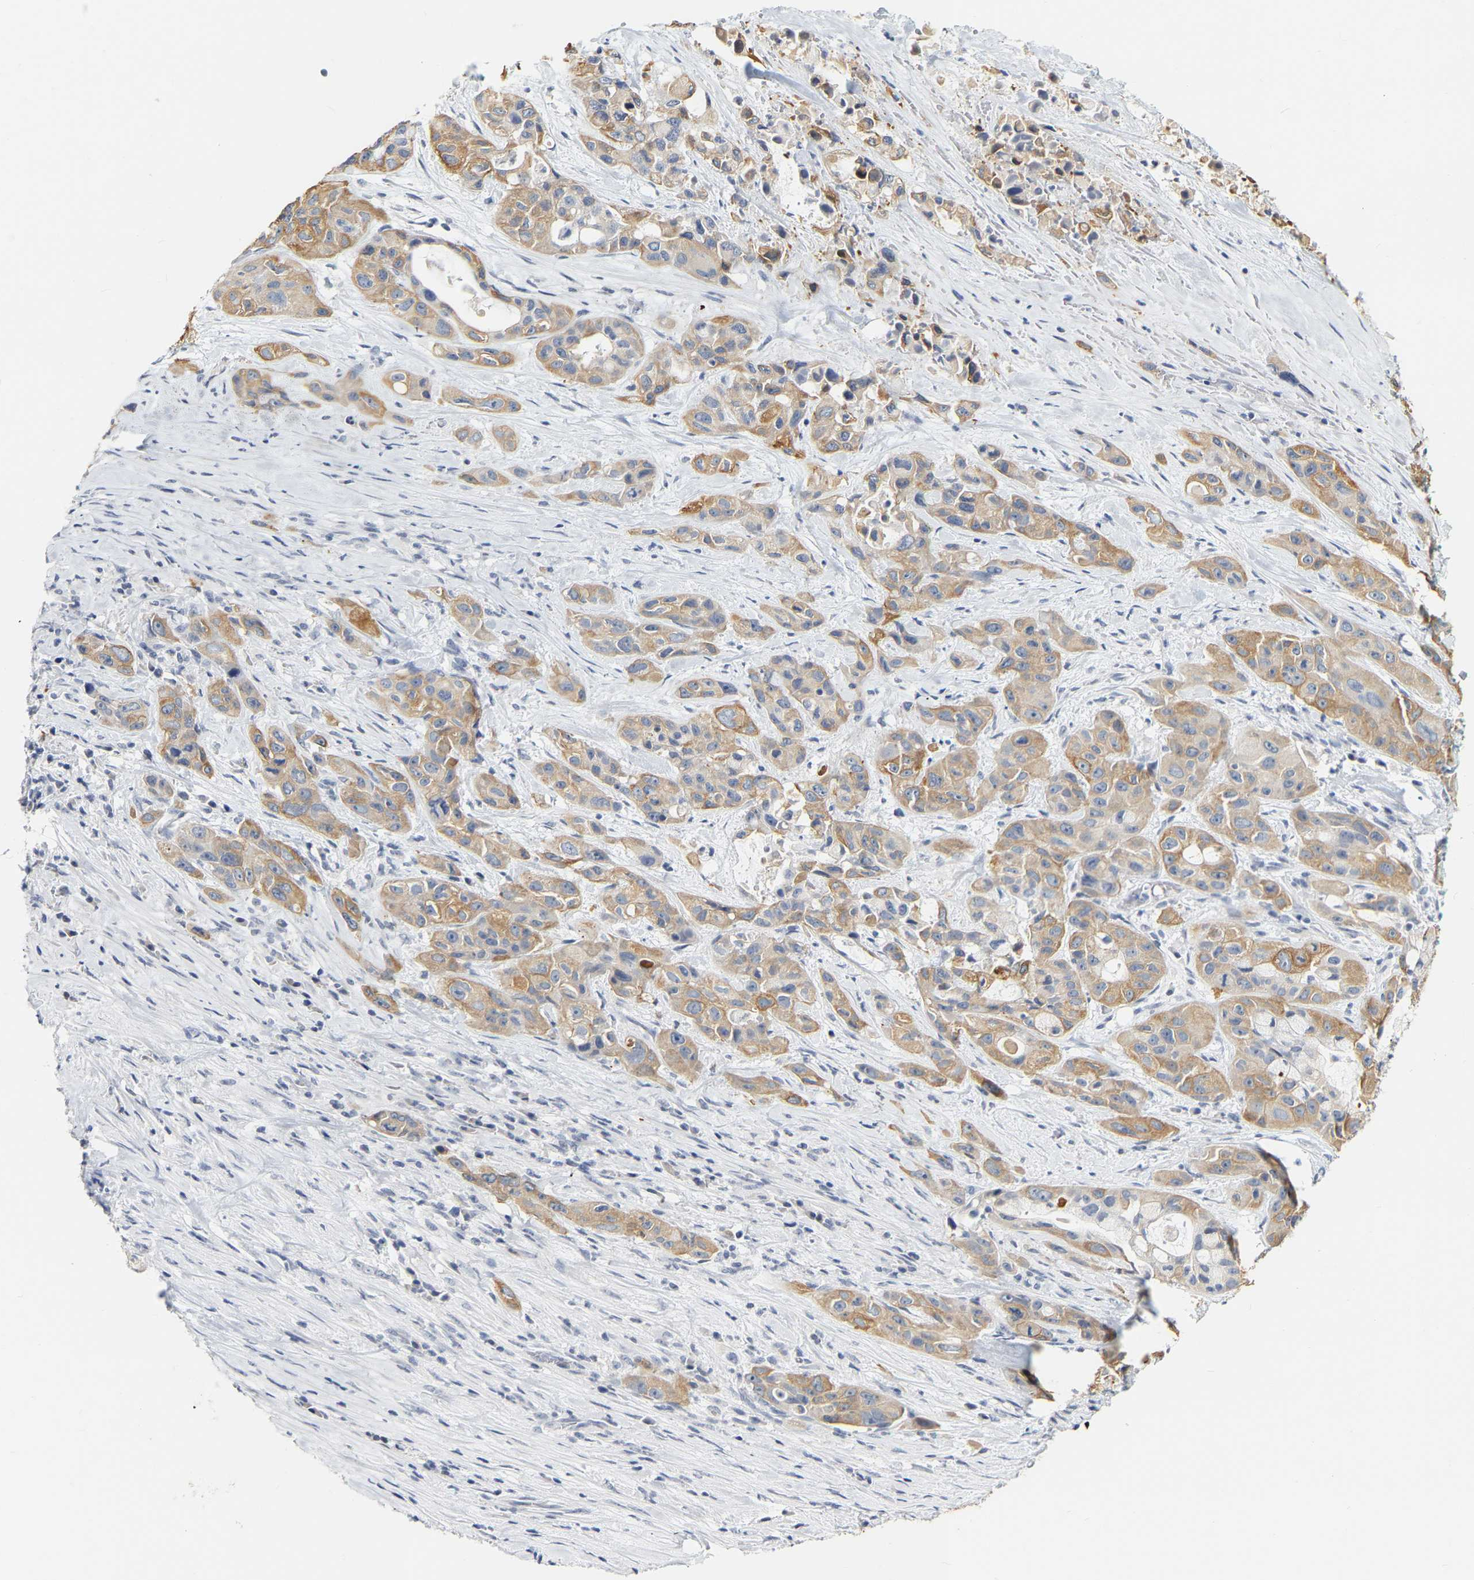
{"staining": {"intensity": "moderate", "quantity": ">75%", "location": "cytoplasmic/membranous"}, "tissue": "pancreatic cancer", "cell_type": "Tumor cells", "image_type": "cancer", "snomed": [{"axis": "morphology", "description": "Adenocarcinoma, NOS"}, {"axis": "topography", "description": "Pancreas"}], "caption": "Human pancreatic adenocarcinoma stained for a protein (brown) displays moderate cytoplasmic/membranous positive positivity in about >75% of tumor cells.", "gene": "KRT76", "patient": {"sex": "male", "age": 53}}